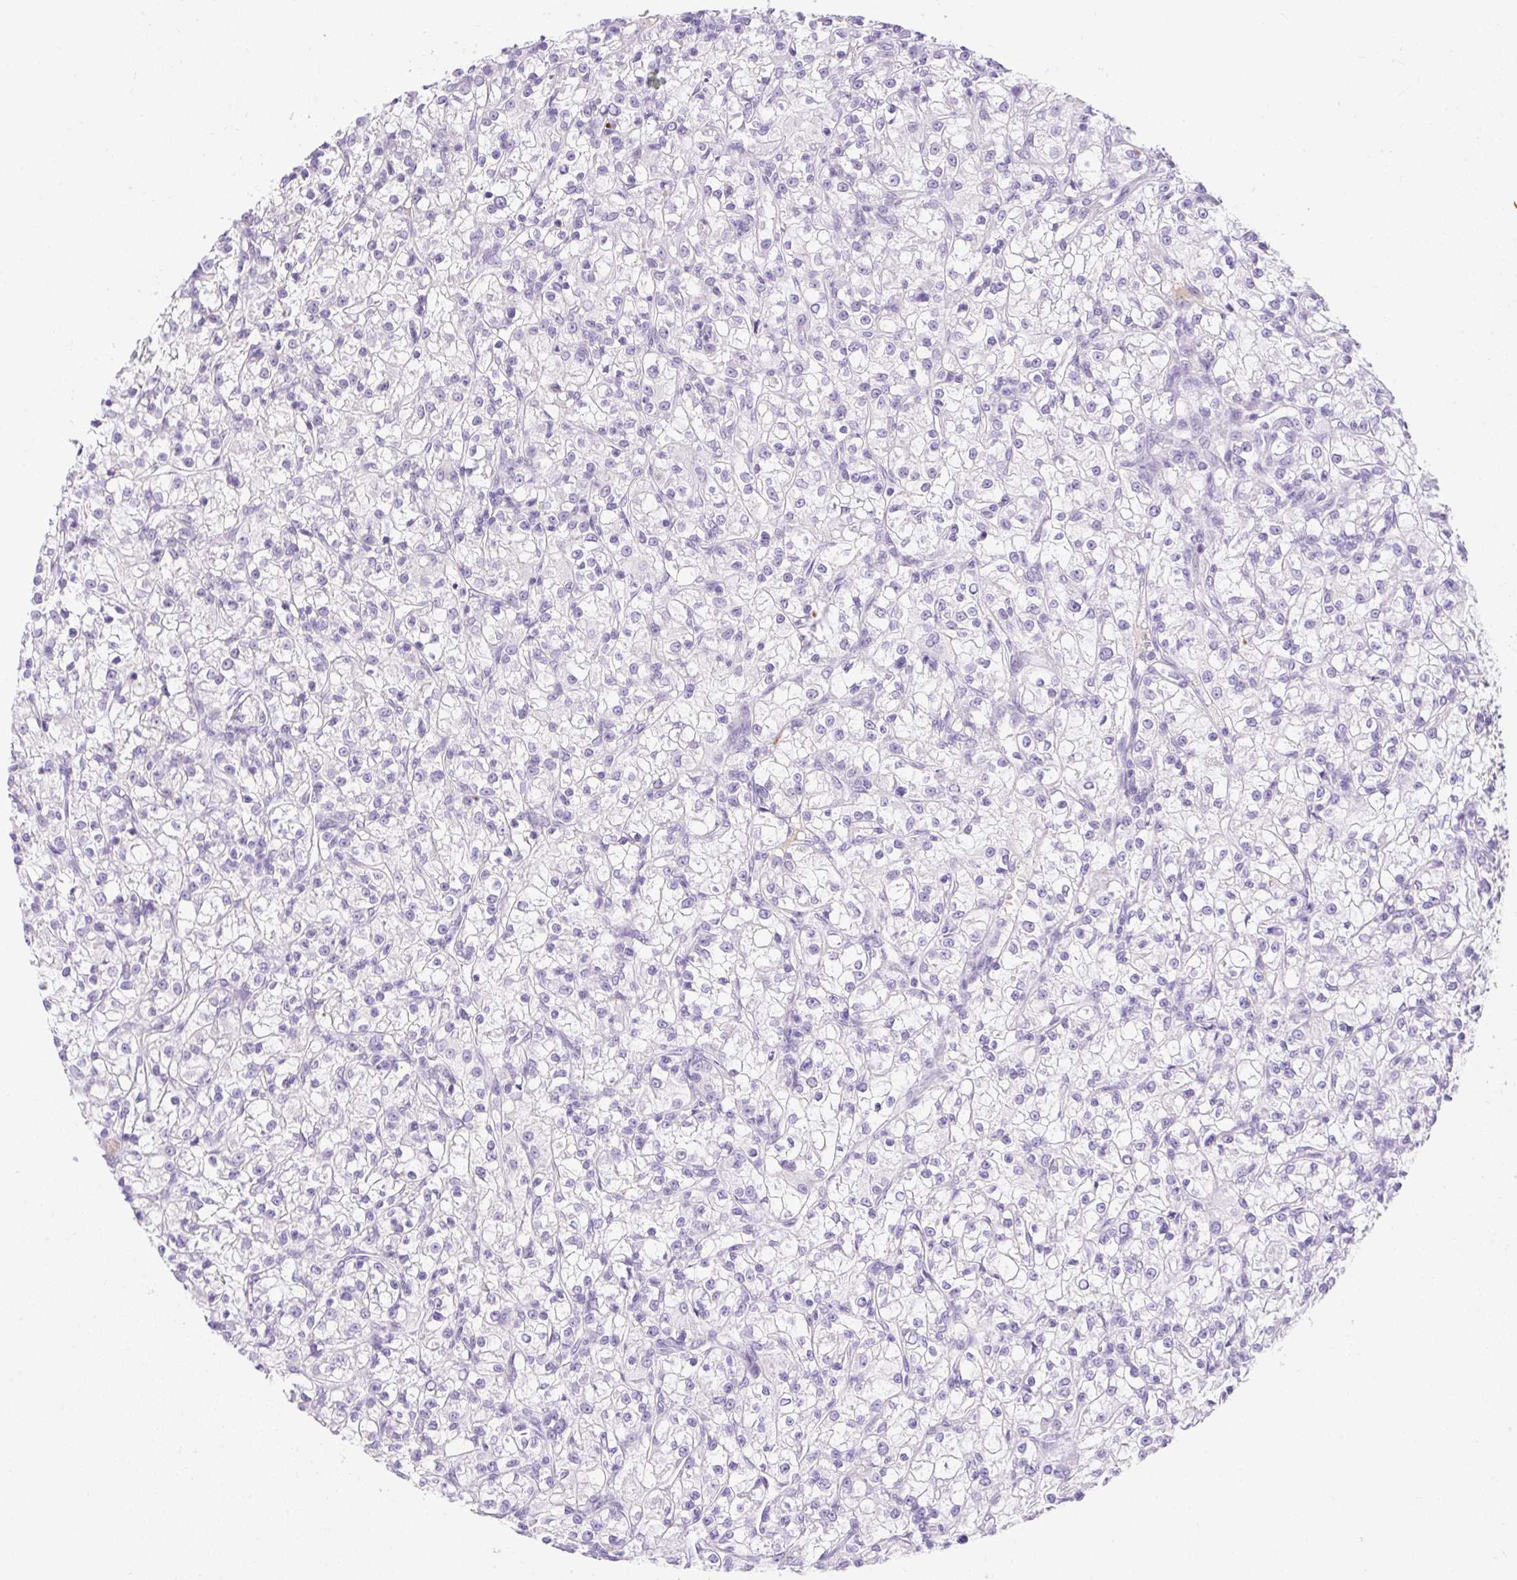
{"staining": {"intensity": "negative", "quantity": "none", "location": "none"}, "tissue": "renal cancer", "cell_type": "Tumor cells", "image_type": "cancer", "snomed": [{"axis": "morphology", "description": "Adenocarcinoma, NOS"}, {"axis": "topography", "description": "Kidney"}], "caption": "This is an IHC histopathology image of adenocarcinoma (renal). There is no positivity in tumor cells.", "gene": "GOLGA8A", "patient": {"sex": "female", "age": 59}}